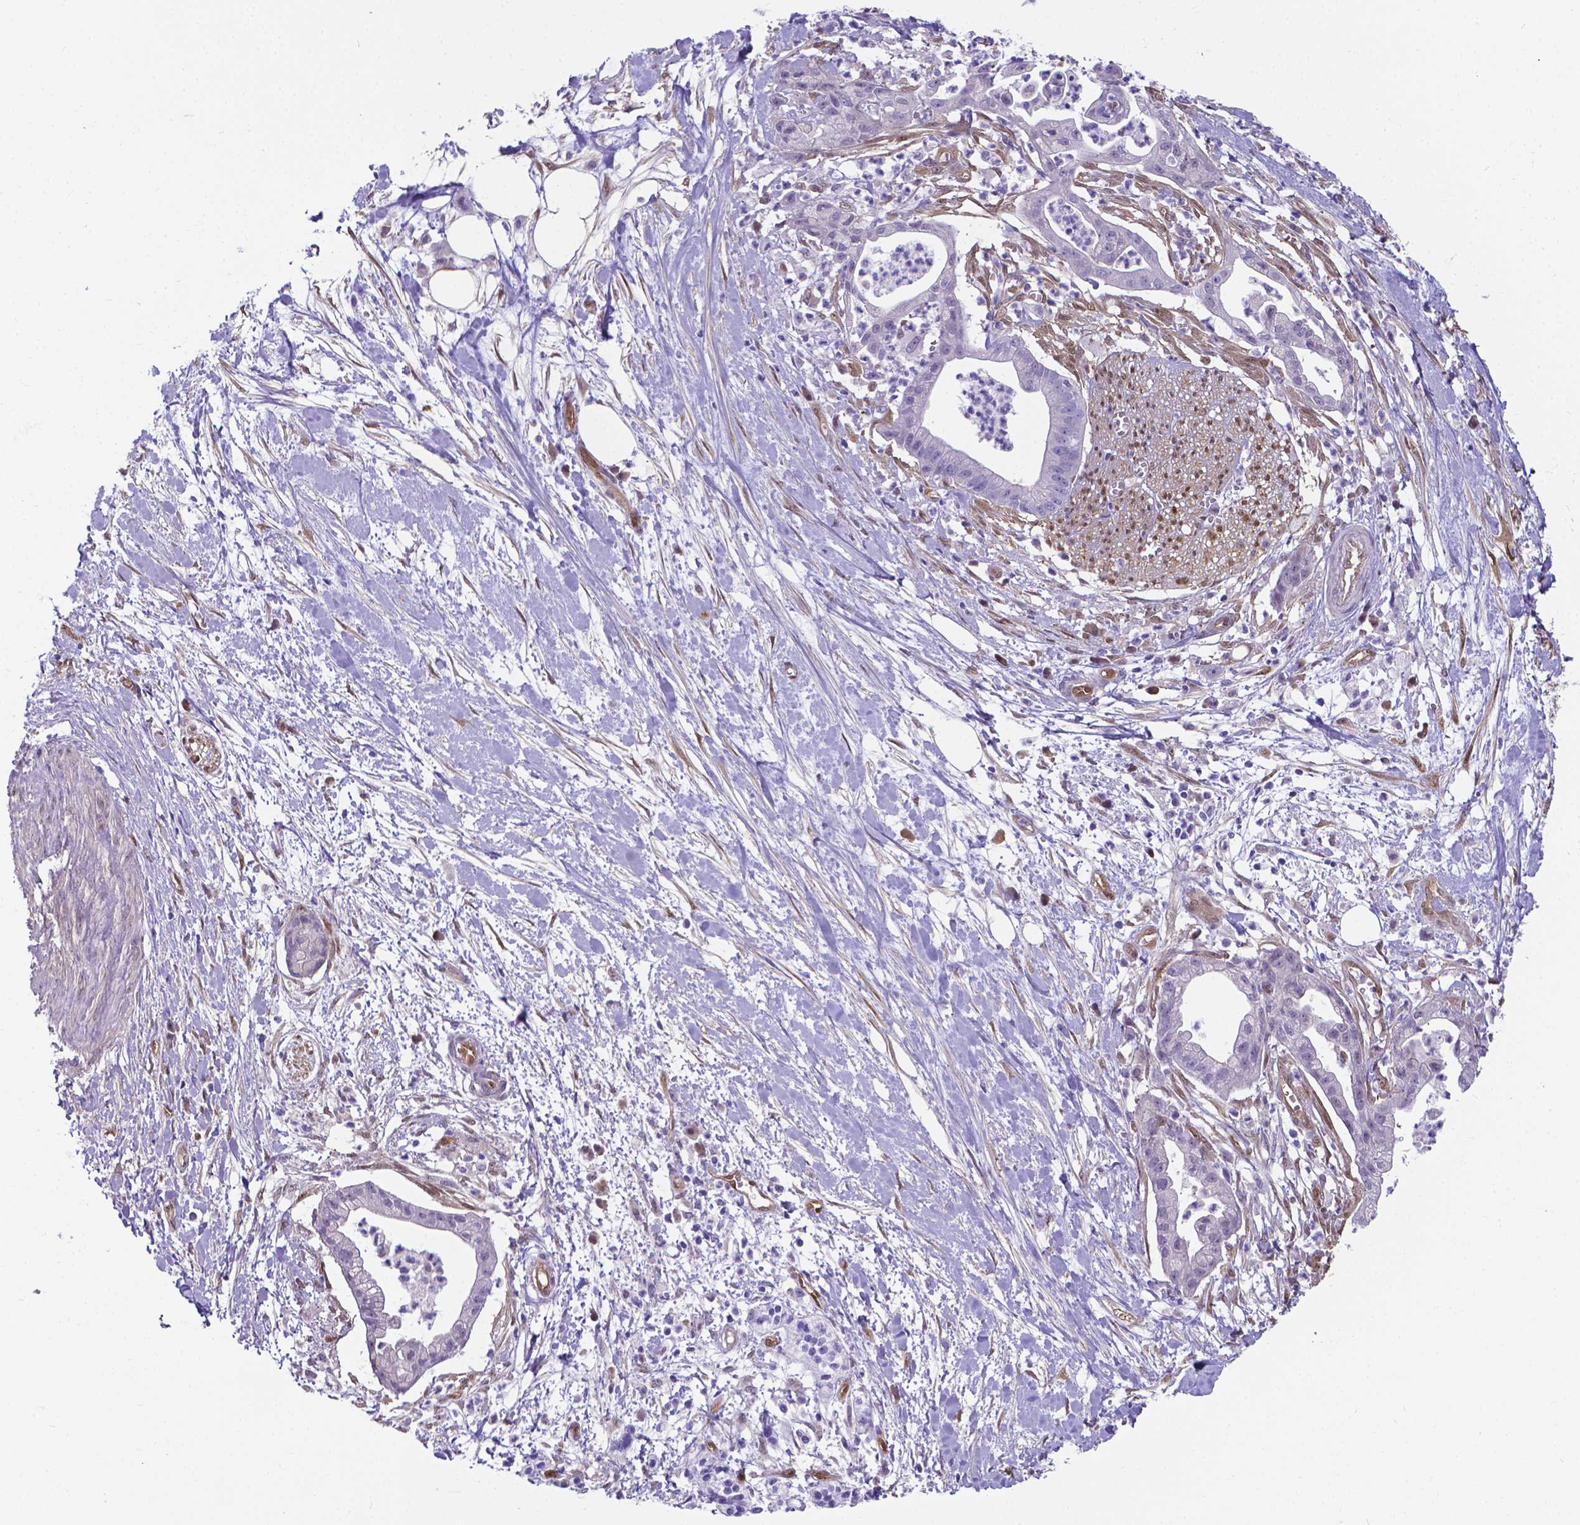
{"staining": {"intensity": "negative", "quantity": "none", "location": "none"}, "tissue": "pancreatic cancer", "cell_type": "Tumor cells", "image_type": "cancer", "snomed": [{"axis": "morphology", "description": "Normal tissue, NOS"}, {"axis": "morphology", "description": "Adenocarcinoma, NOS"}, {"axis": "topography", "description": "Lymph node"}, {"axis": "topography", "description": "Pancreas"}], "caption": "Pancreatic cancer (adenocarcinoma) was stained to show a protein in brown. There is no significant expression in tumor cells.", "gene": "CLIC4", "patient": {"sex": "female", "age": 58}}